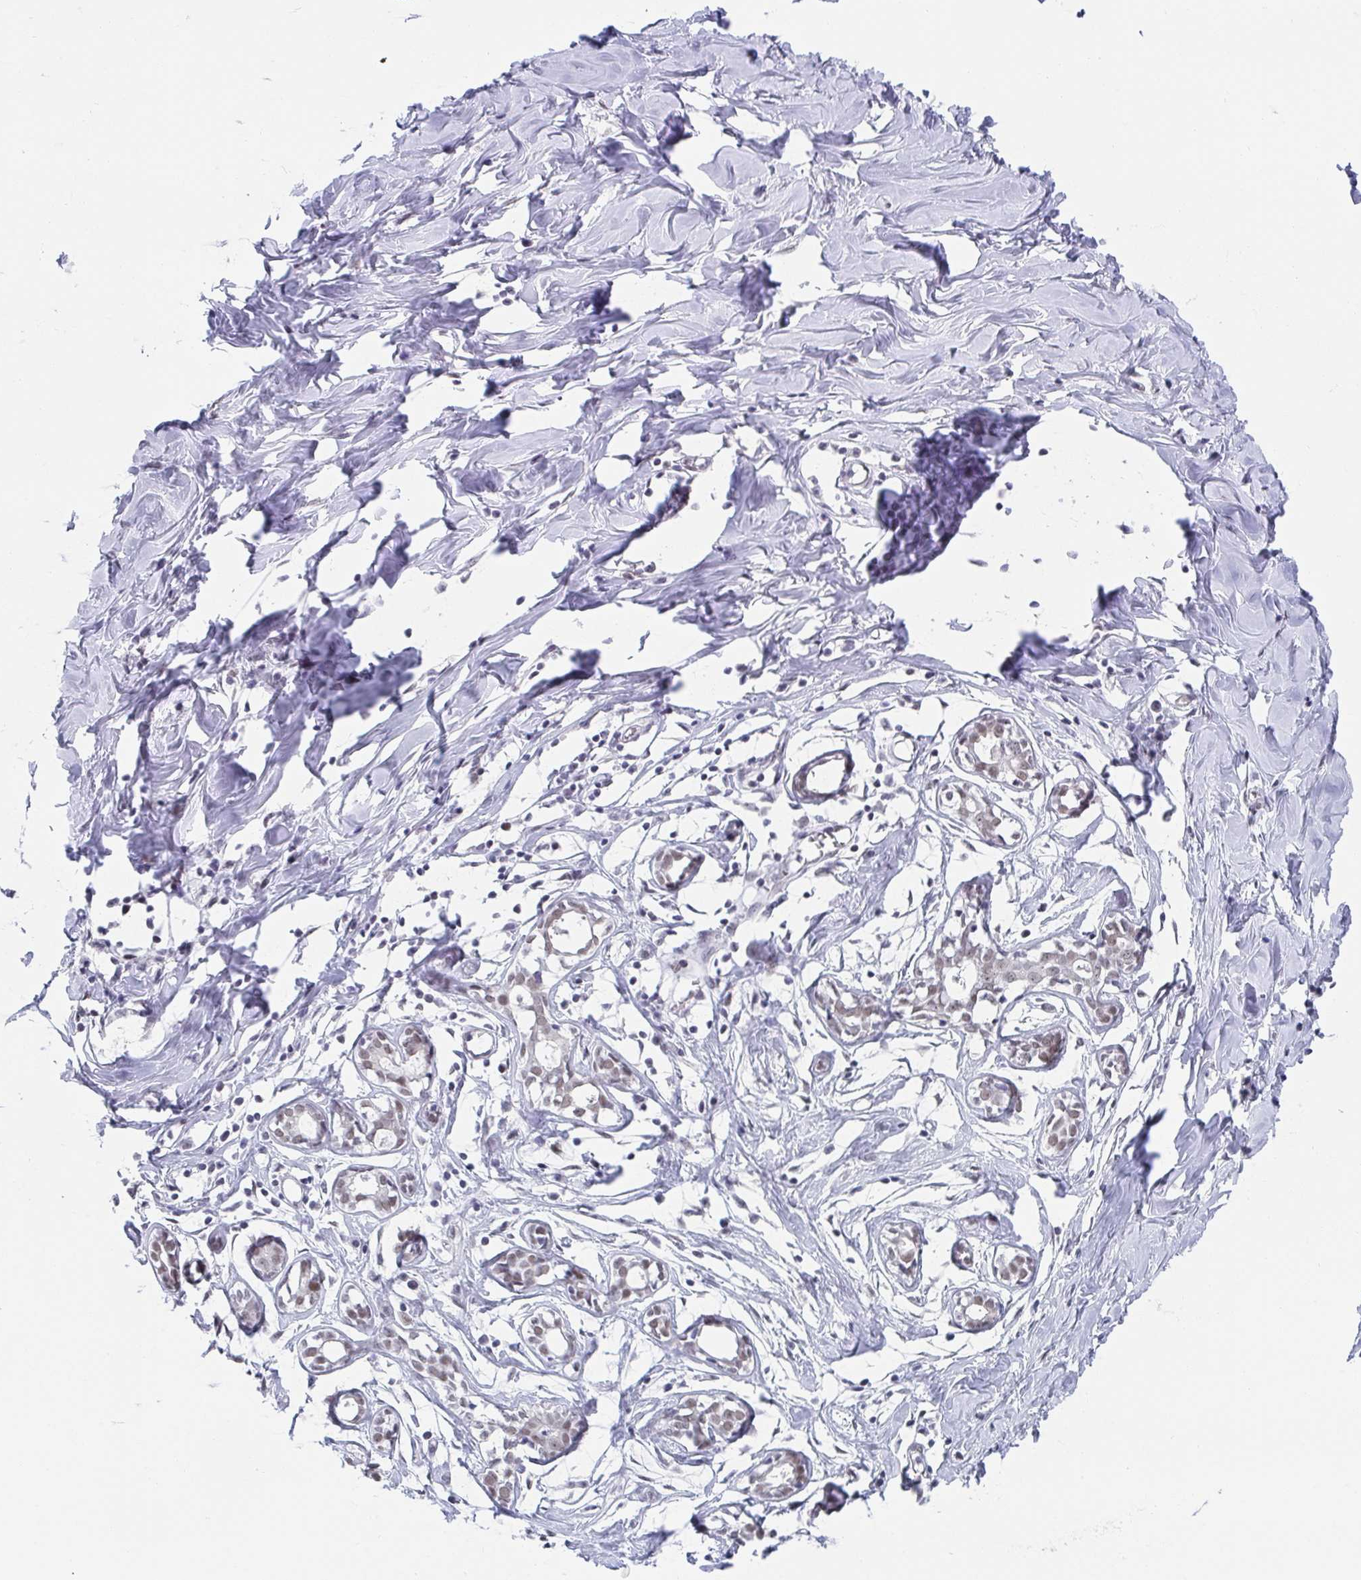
{"staining": {"intensity": "negative", "quantity": "none", "location": "none"}, "tissue": "breast", "cell_type": "Adipocytes", "image_type": "normal", "snomed": [{"axis": "morphology", "description": "Normal tissue, NOS"}, {"axis": "topography", "description": "Breast"}], "caption": "Adipocytes are negative for protein expression in unremarkable human breast. (Stains: DAB IHC with hematoxylin counter stain, Microscopy: brightfield microscopy at high magnification).", "gene": "SLC7A10", "patient": {"sex": "female", "age": 27}}